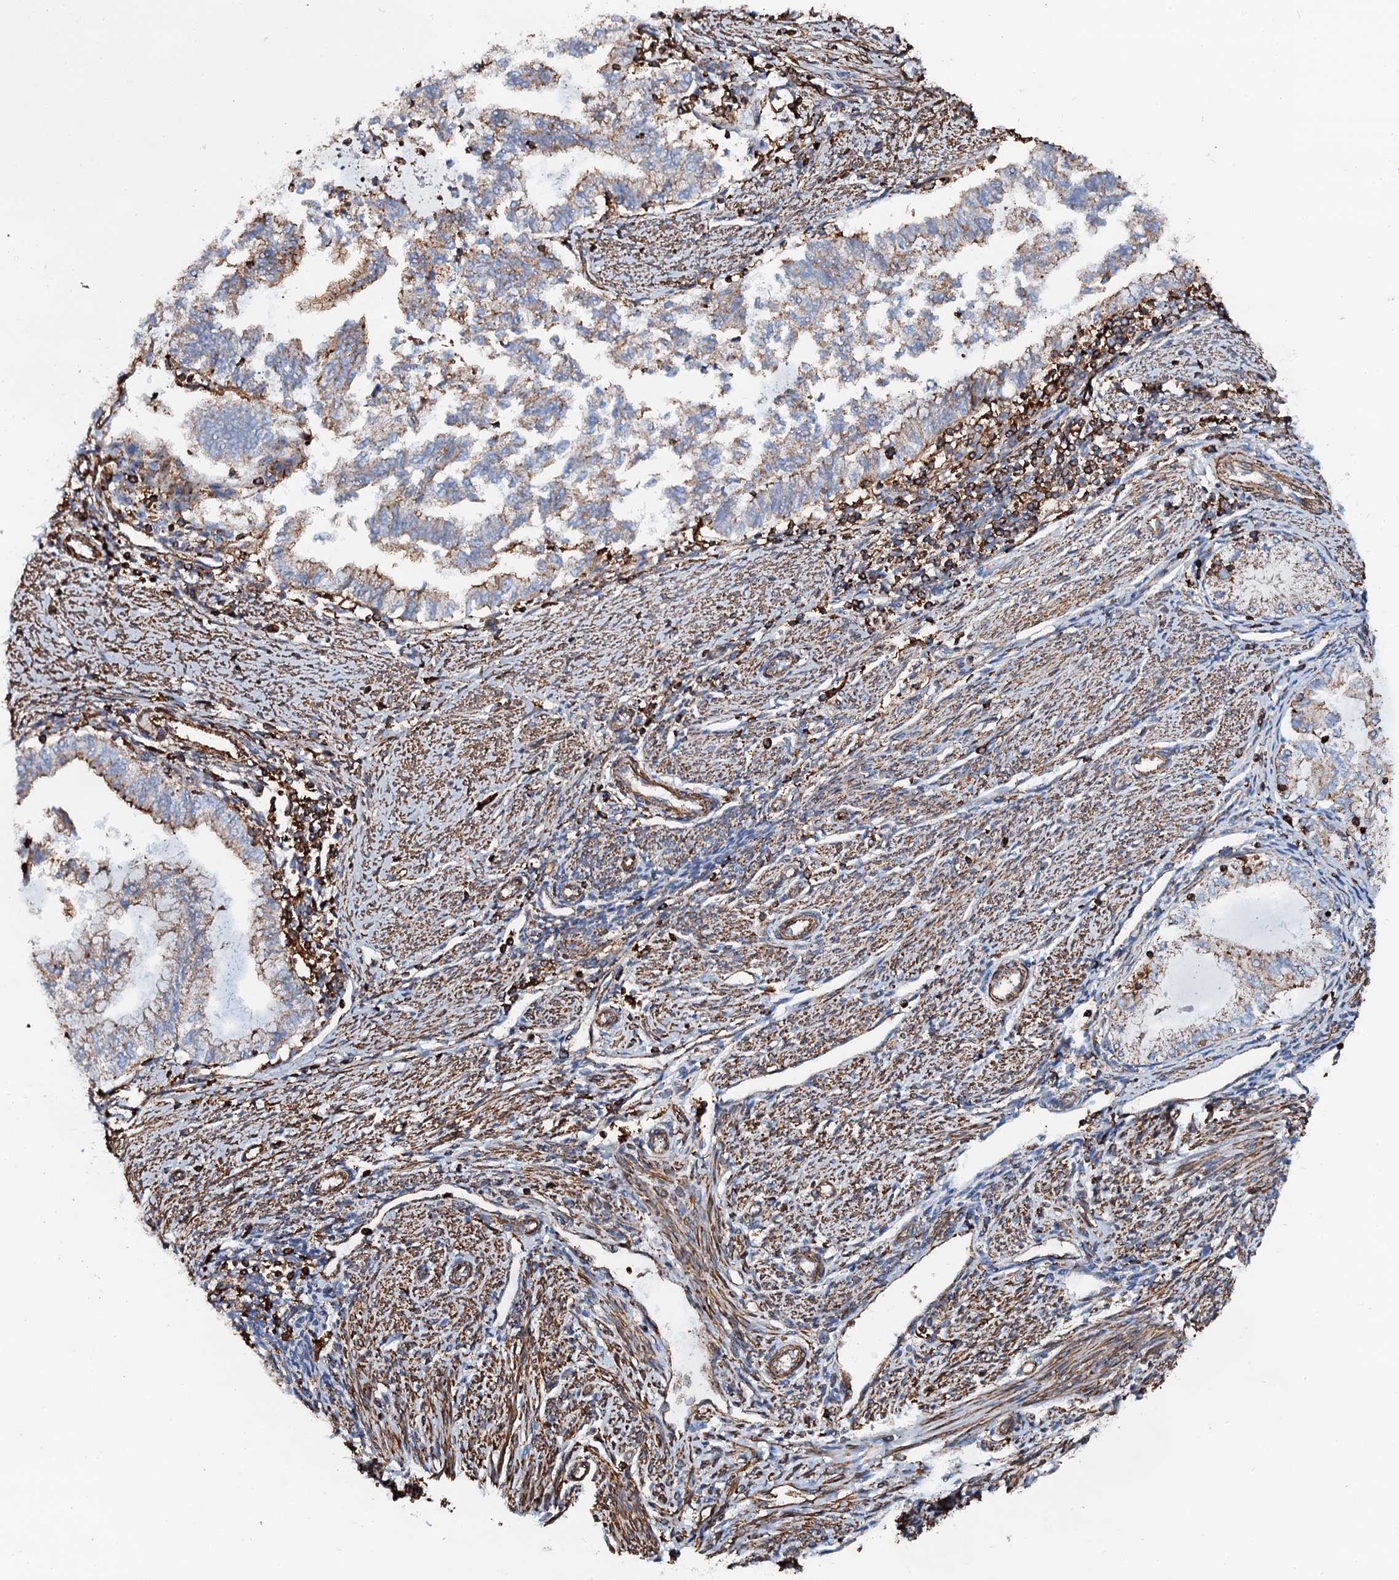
{"staining": {"intensity": "weak", "quantity": "<25%", "location": "cytoplasmic/membranous"}, "tissue": "endometrial cancer", "cell_type": "Tumor cells", "image_type": "cancer", "snomed": [{"axis": "morphology", "description": "Adenocarcinoma, NOS"}, {"axis": "topography", "description": "Endometrium"}], "caption": "This photomicrograph is of adenocarcinoma (endometrial) stained with immunohistochemistry to label a protein in brown with the nuclei are counter-stained blue. There is no expression in tumor cells.", "gene": "INTS10", "patient": {"sex": "female", "age": 79}}